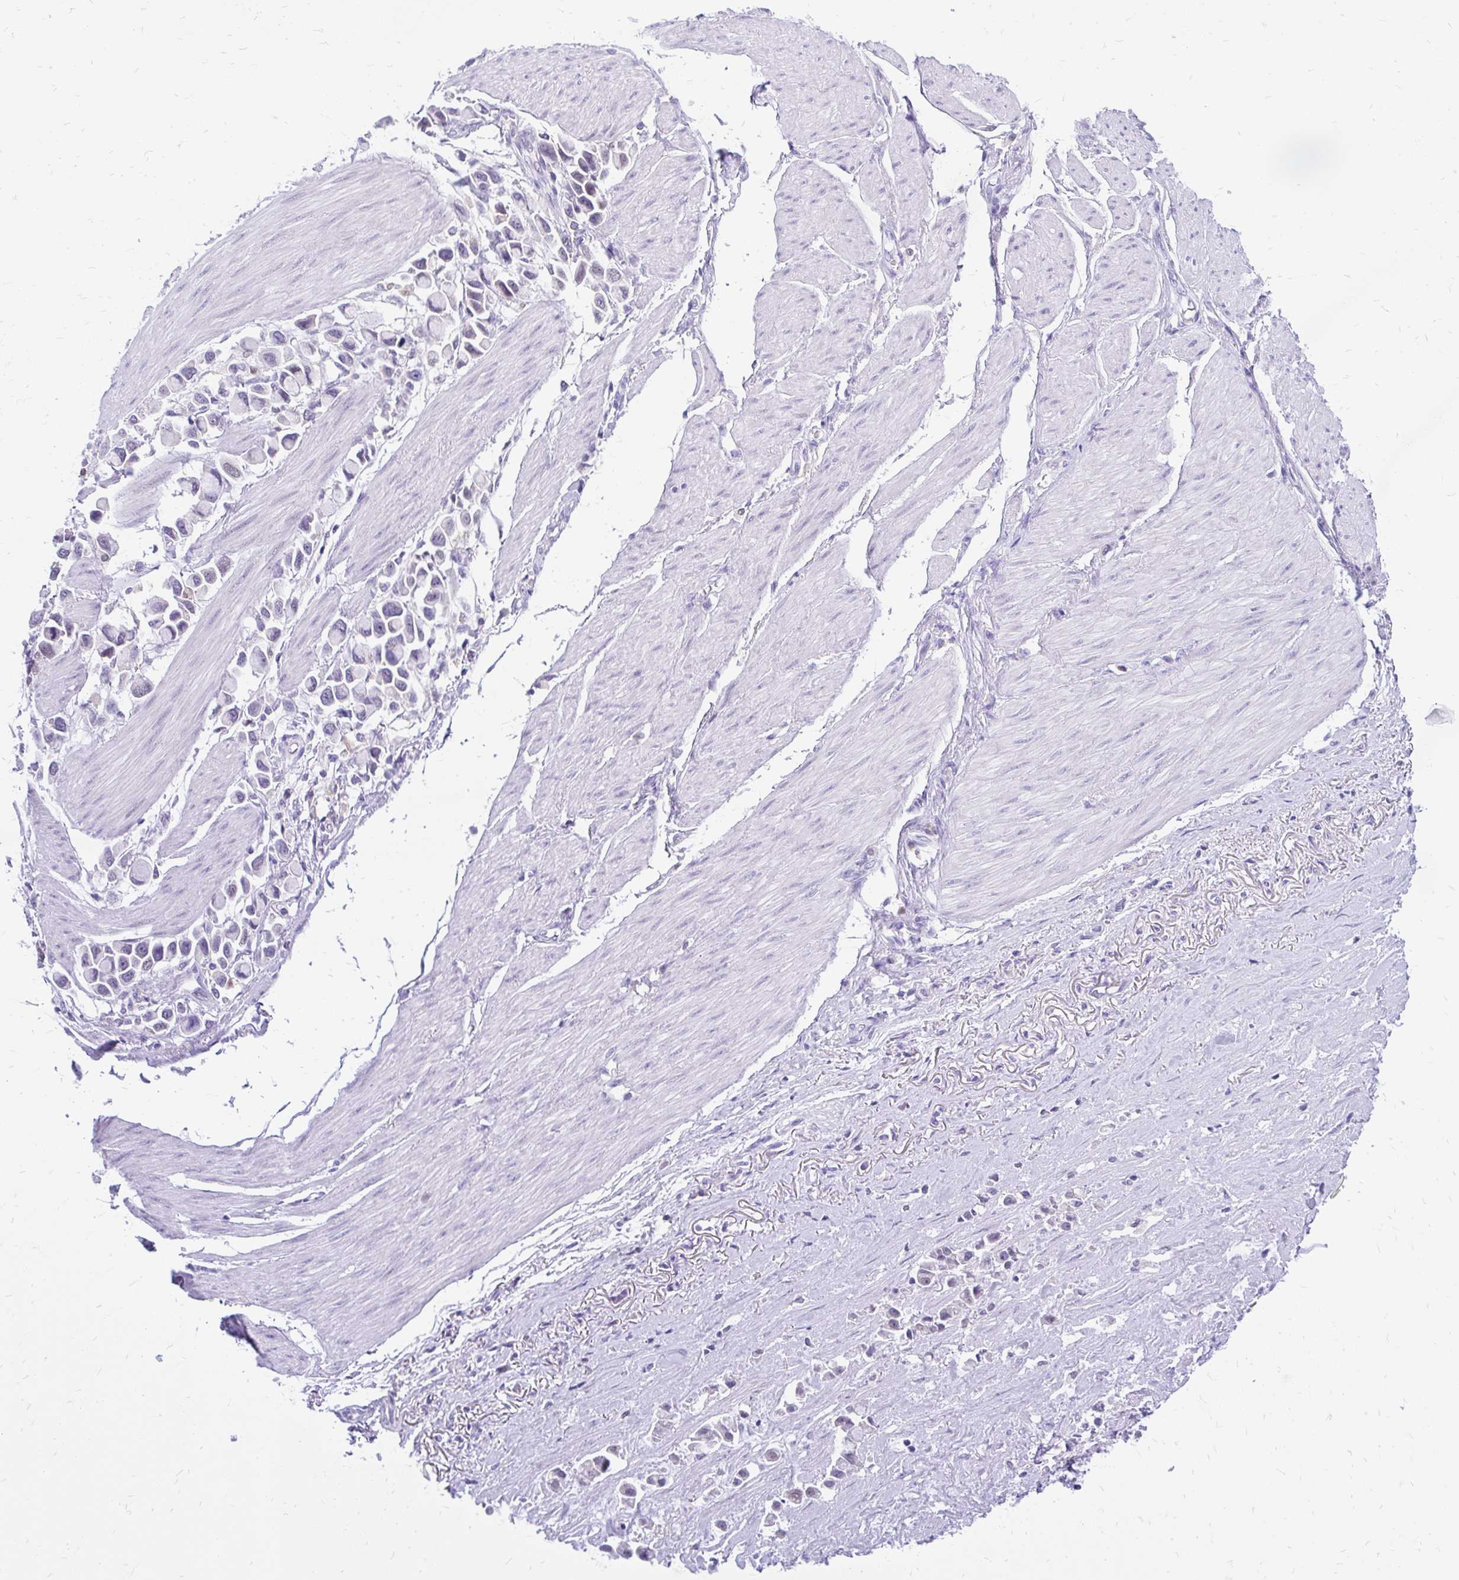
{"staining": {"intensity": "negative", "quantity": "none", "location": "none"}, "tissue": "stomach cancer", "cell_type": "Tumor cells", "image_type": "cancer", "snomed": [{"axis": "morphology", "description": "Adenocarcinoma, NOS"}, {"axis": "topography", "description": "Stomach"}], "caption": "This is a histopathology image of immunohistochemistry (IHC) staining of stomach cancer, which shows no staining in tumor cells.", "gene": "GLB1L2", "patient": {"sex": "female", "age": 81}}